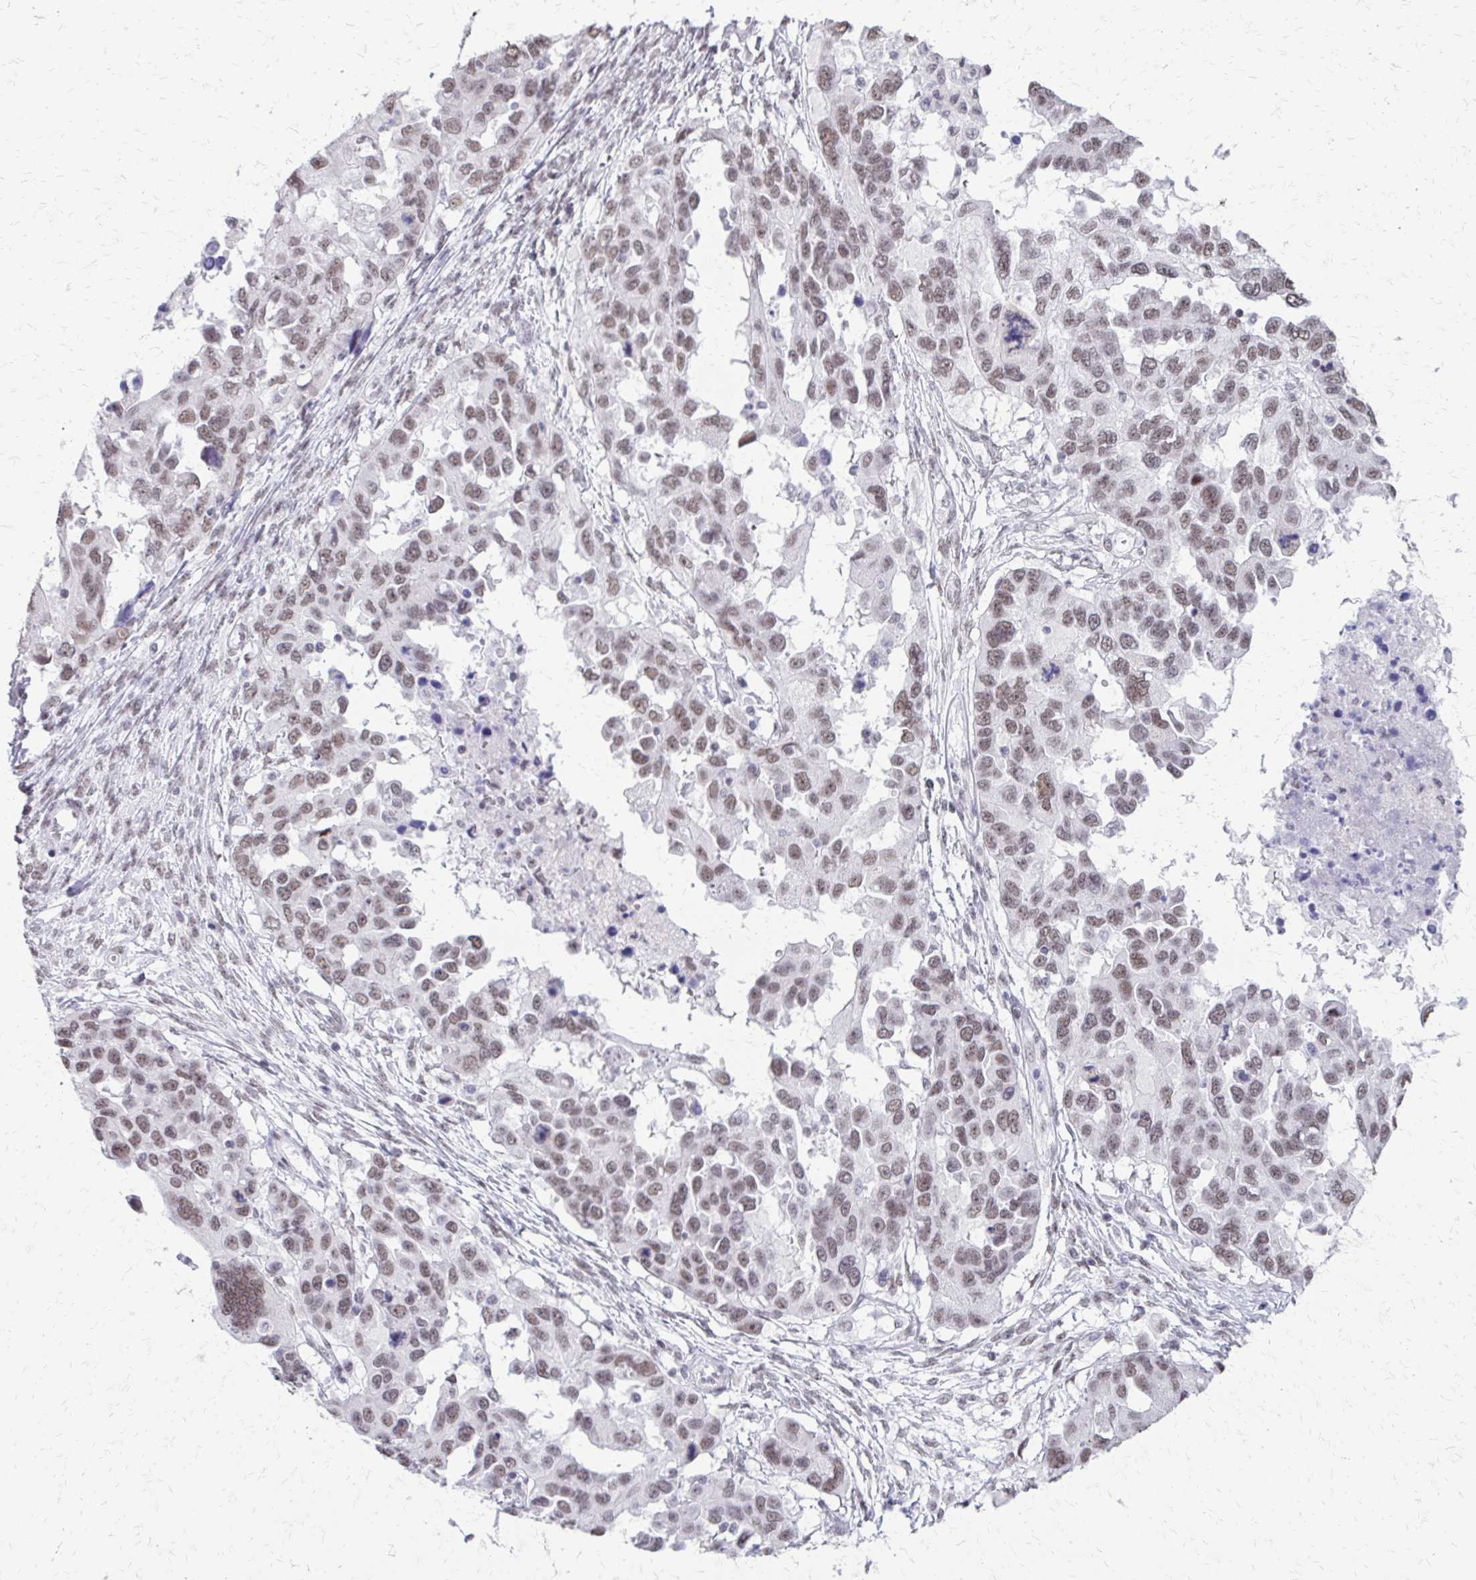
{"staining": {"intensity": "weak", "quantity": ">75%", "location": "nuclear"}, "tissue": "ovarian cancer", "cell_type": "Tumor cells", "image_type": "cancer", "snomed": [{"axis": "morphology", "description": "Cystadenocarcinoma, serous, NOS"}, {"axis": "topography", "description": "Ovary"}], "caption": "Immunohistochemical staining of serous cystadenocarcinoma (ovarian) reveals low levels of weak nuclear positivity in approximately >75% of tumor cells. (brown staining indicates protein expression, while blue staining denotes nuclei).", "gene": "SS18", "patient": {"sex": "female", "age": 53}}